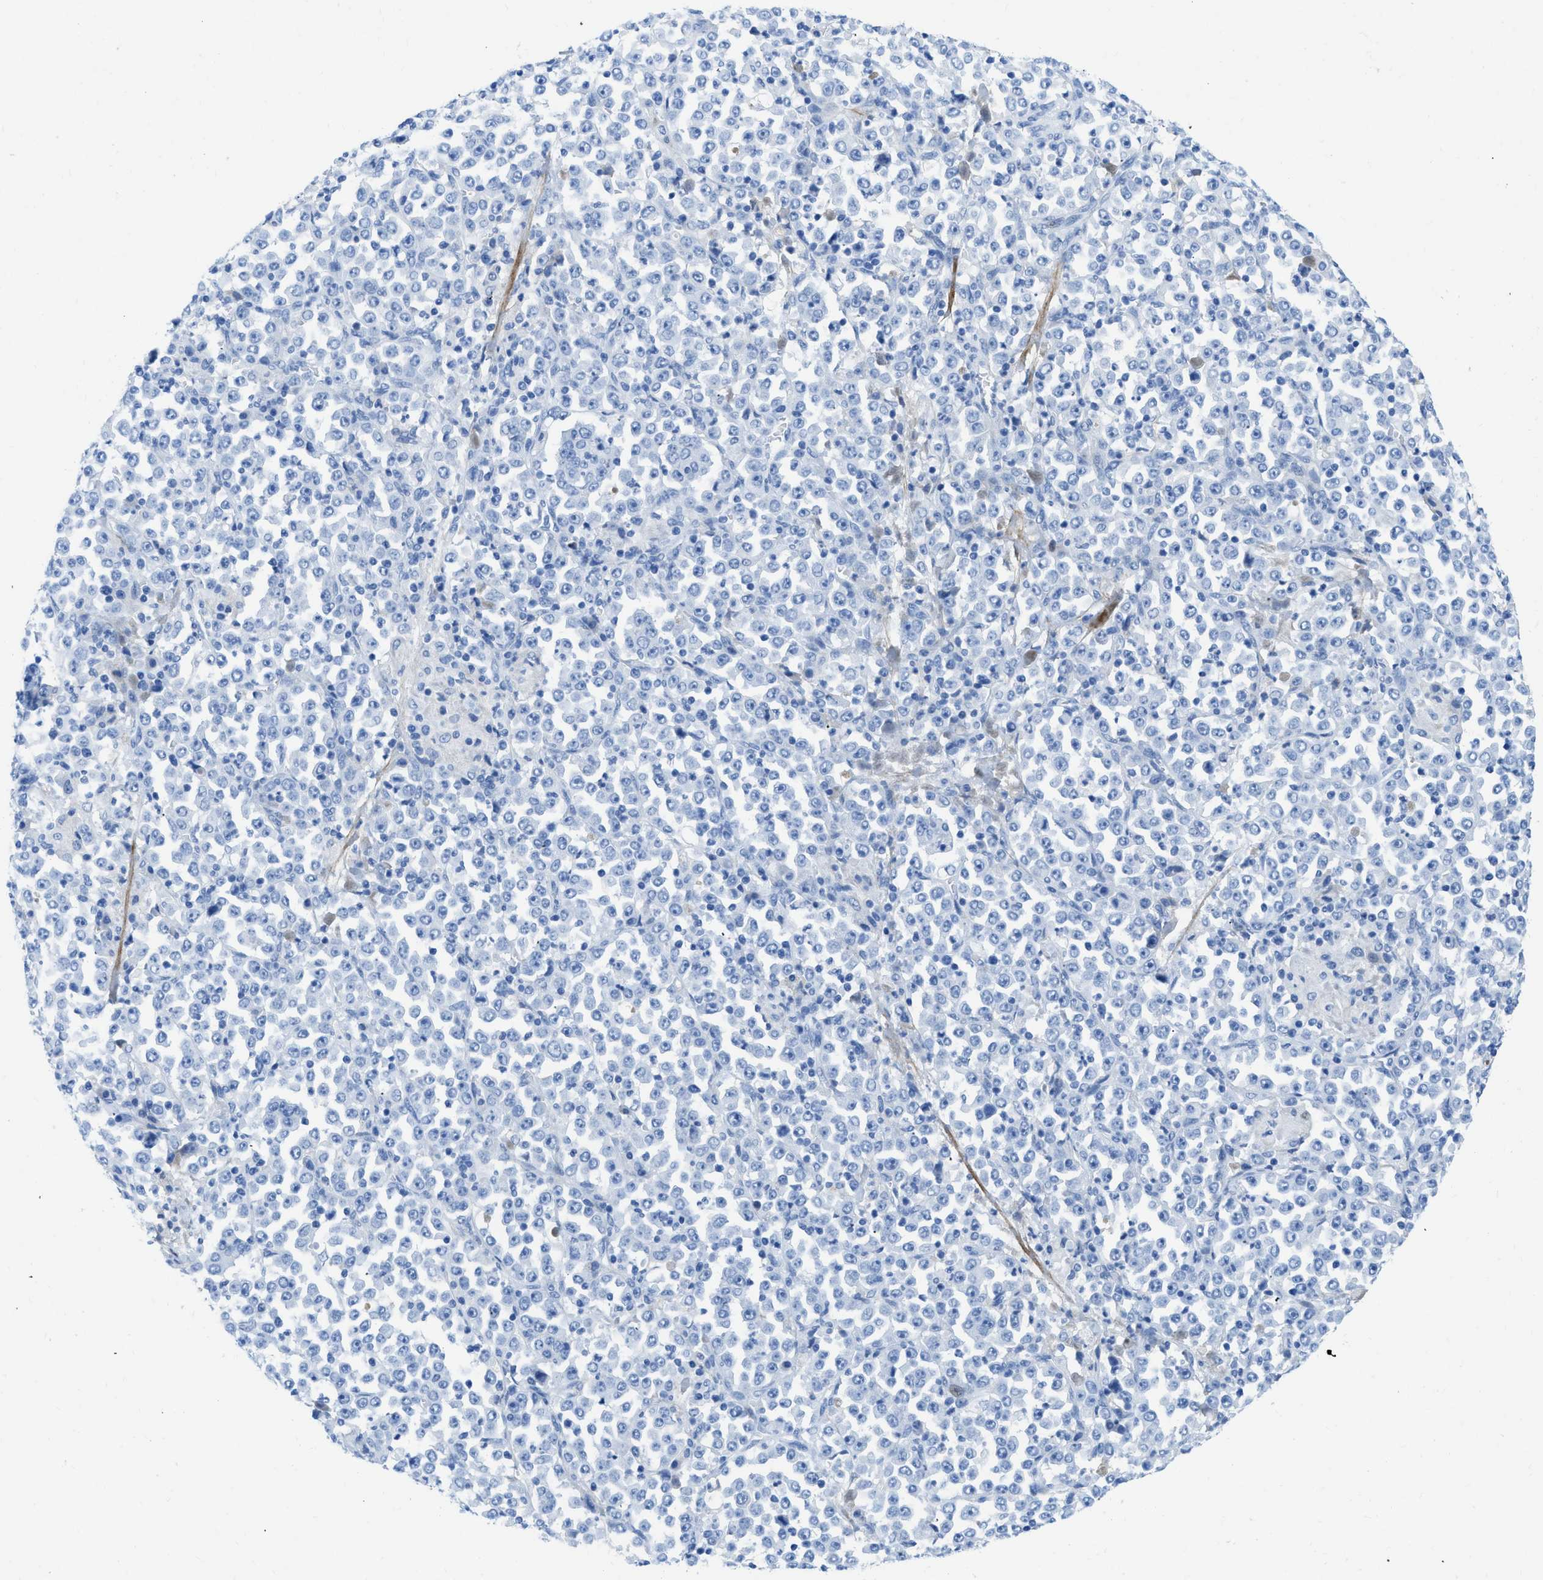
{"staining": {"intensity": "negative", "quantity": "none", "location": "none"}, "tissue": "stomach cancer", "cell_type": "Tumor cells", "image_type": "cancer", "snomed": [{"axis": "morphology", "description": "Normal tissue, NOS"}, {"axis": "morphology", "description": "Adenocarcinoma, NOS"}, {"axis": "topography", "description": "Stomach, upper"}, {"axis": "topography", "description": "Stomach"}], "caption": "The image exhibits no significant expression in tumor cells of adenocarcinoma (stomach).", "gene": "COL3A1", "patient": {"sex": "male", "age": 59}}